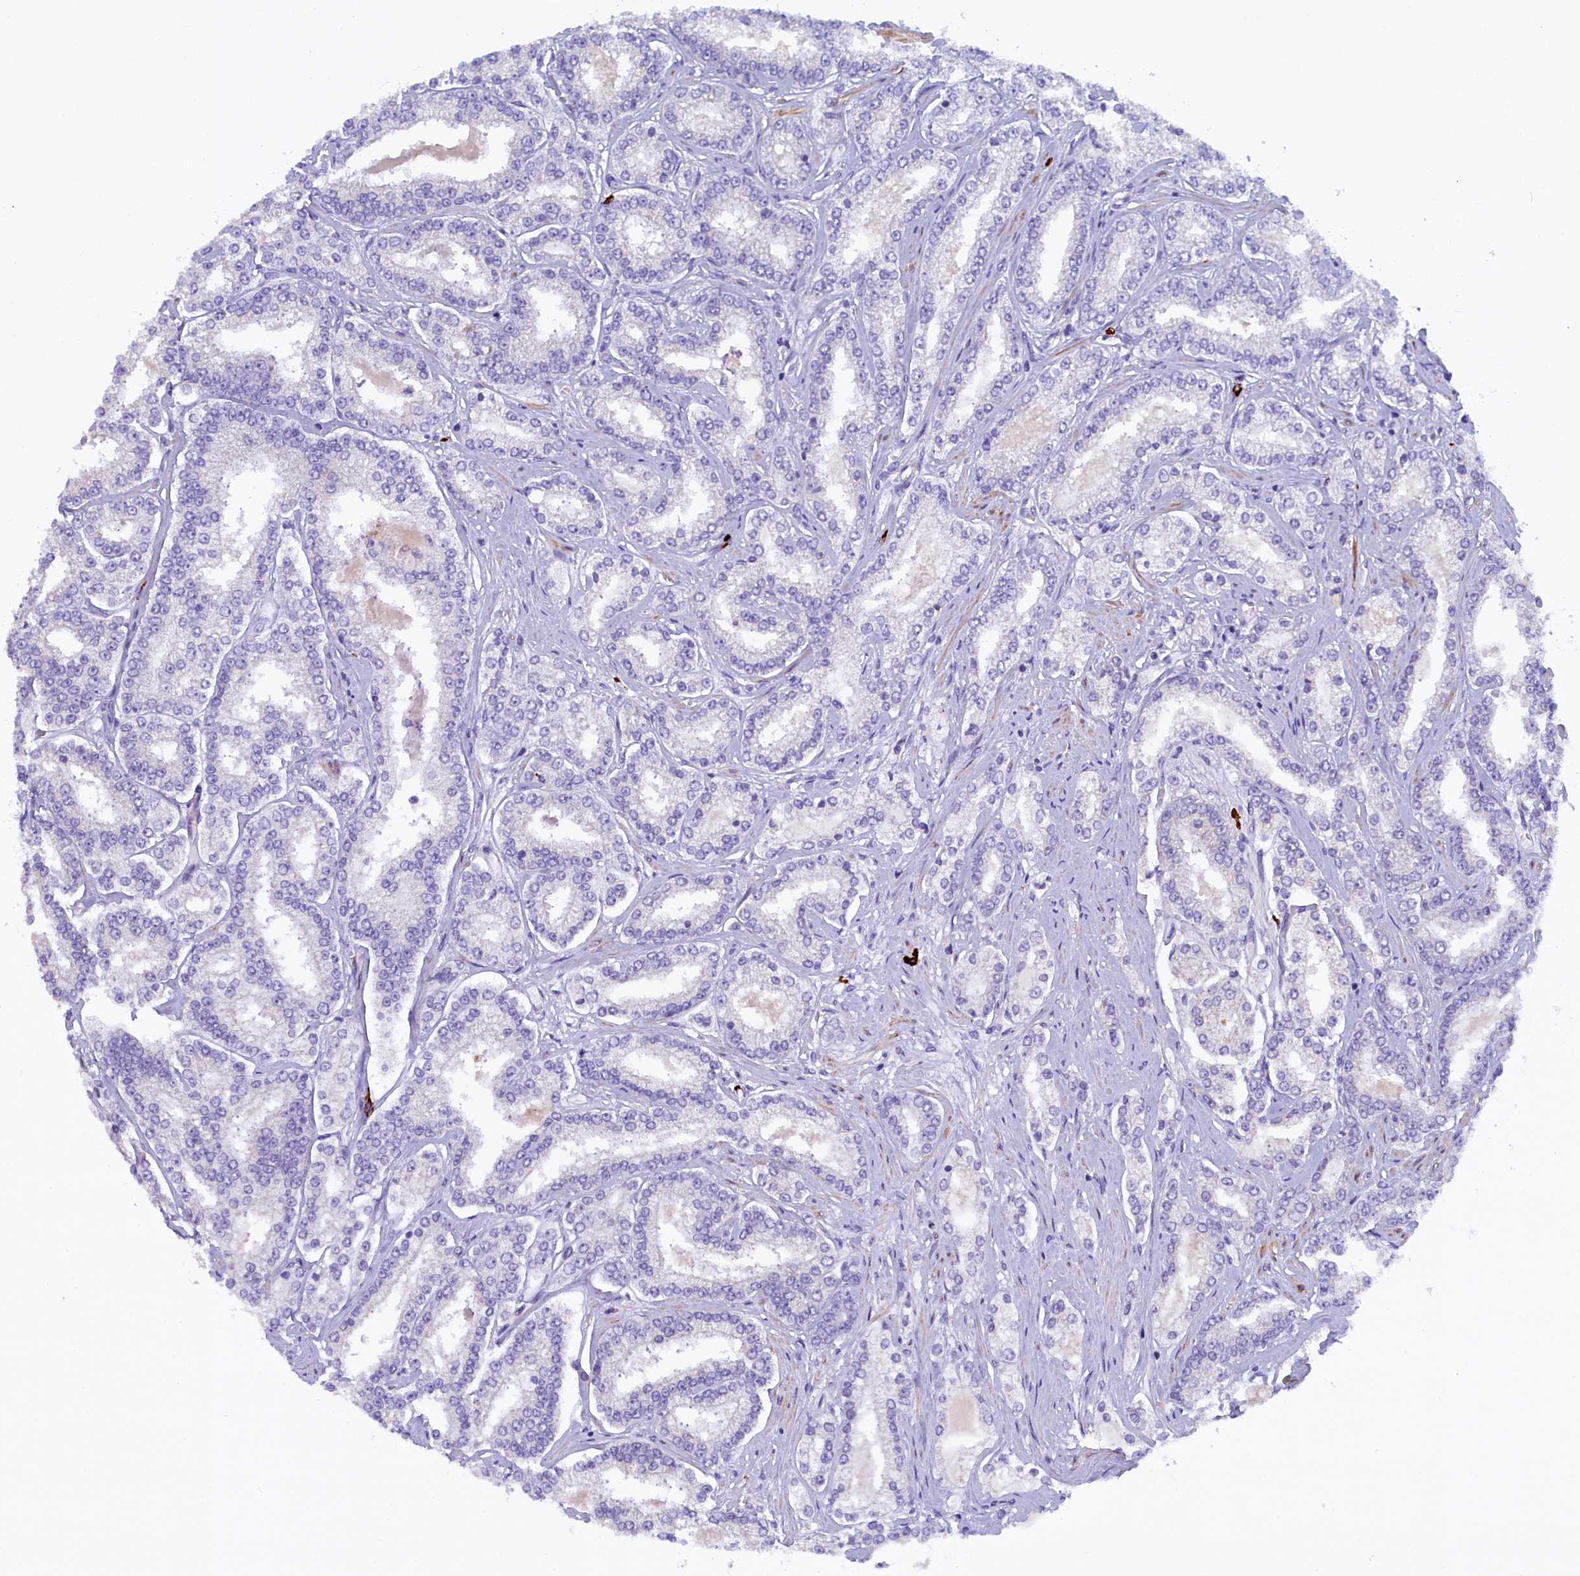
{"staining": {"intensity": "negative", "quantity": "none", "location": "none"}, "tissue": "prostate cancer", "cell_type": "Tumor cells", "image_type": "cancer", "snomed": [{"axis": "morphology", "description": "Normal tissue, NOS"}, {"axis": "morphology", "description": "Adenocarcinoma, High grade"}, {"axis": "topography", "description": "Prostate"}], "caption": "Prostate cancer (high-grade adenocarcinoma) was stained to show a protein in brown. There is no significant expression in tumor cells.", "gene": "RTTN", "patient": {"sex": "male", "age": 83}}